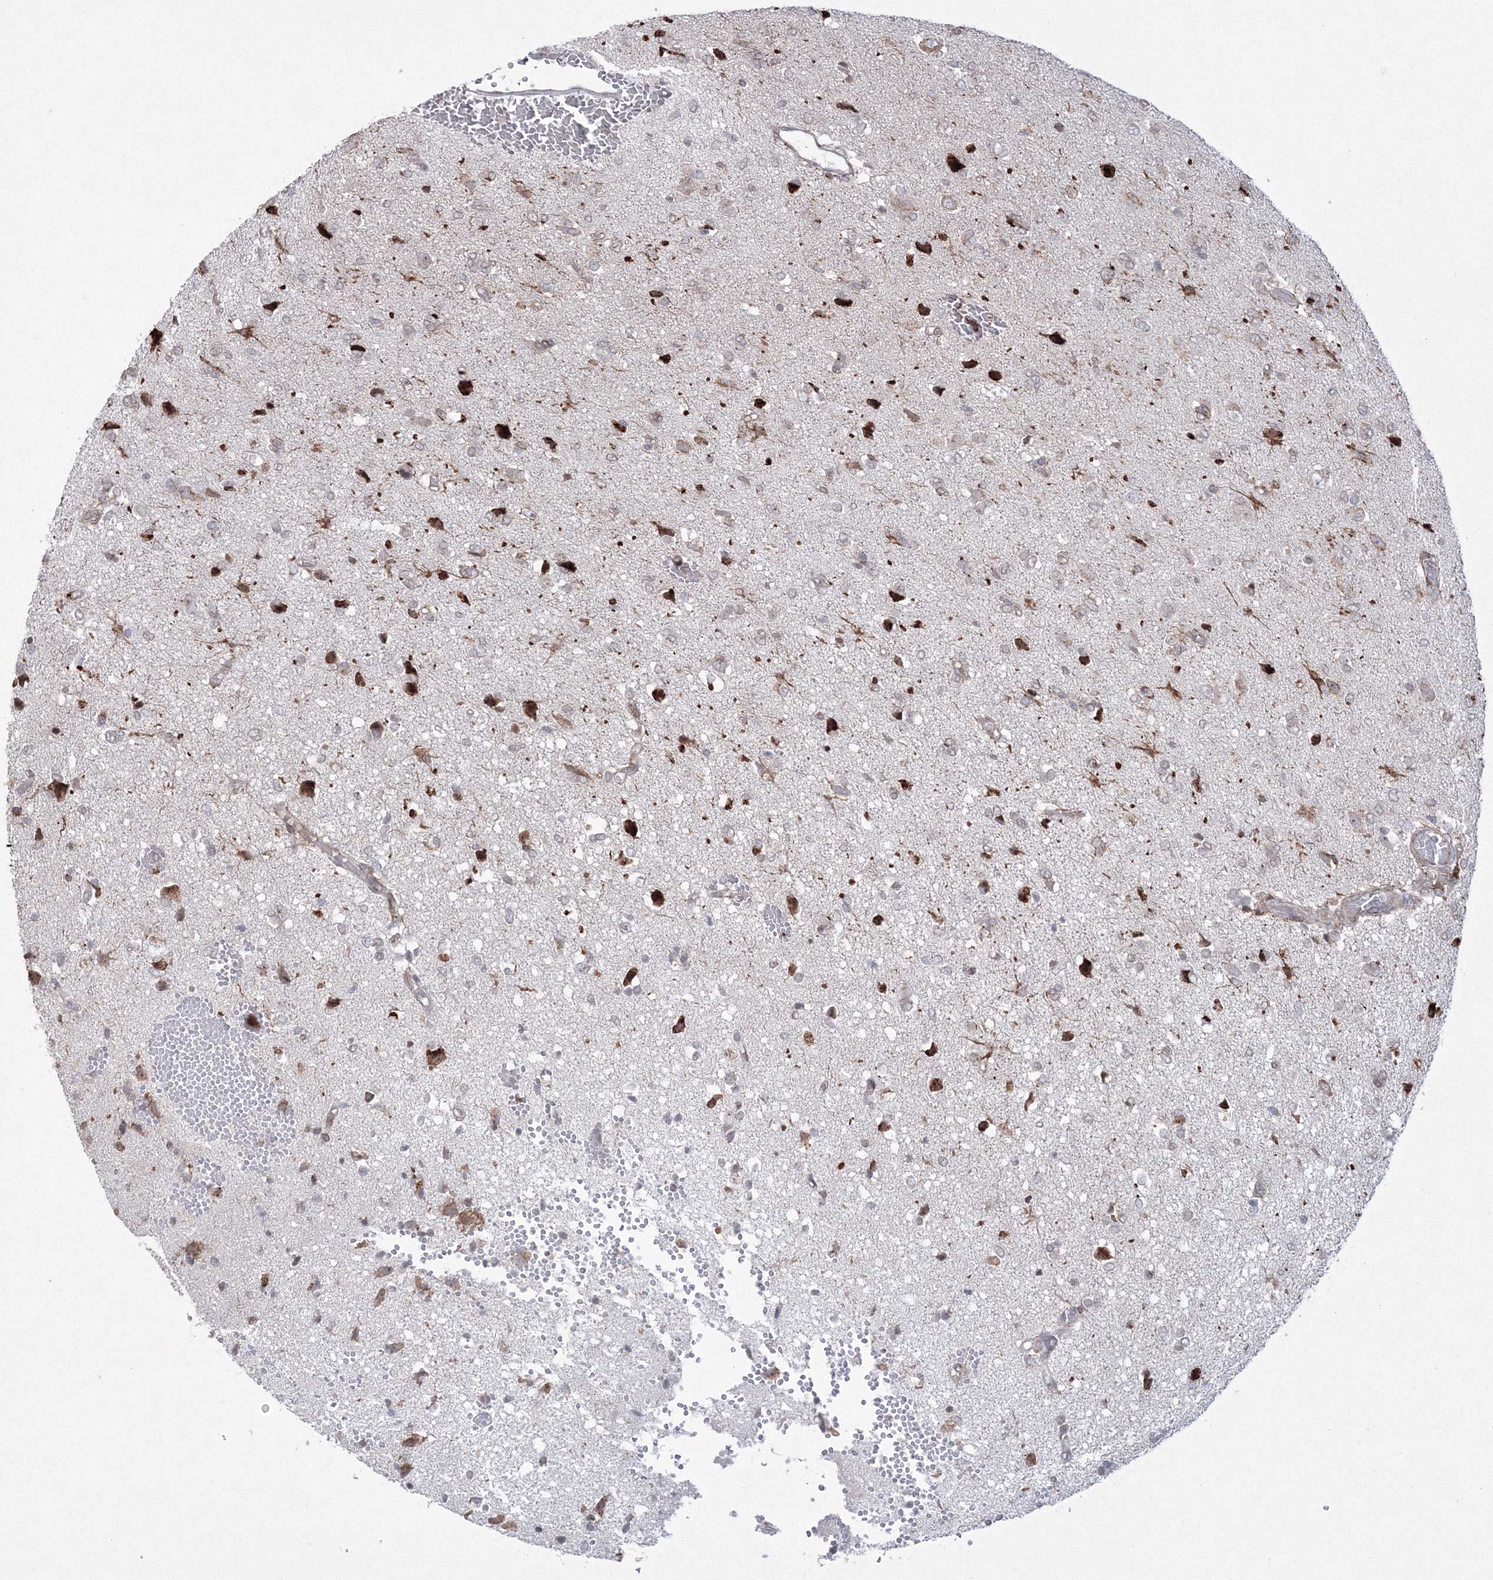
{"staining": {"intensity": "weak", "quantity": "<25%", "location": "nuclear"}, "tissue": "glioma", "cell_type": "Tumor cells", "image_type": "cancer", "snomed": [{"axis": "morphology", "description": "Glioma, malignant, High grade"}, {"axis": "topography", "description": "Brain"}], "caption": "Glioma was stained to show a protein in brown. There is no significant positivity in tumor cells.", "gene": "EFCAB12", "patient": {"sex": "female", "age": 59}}